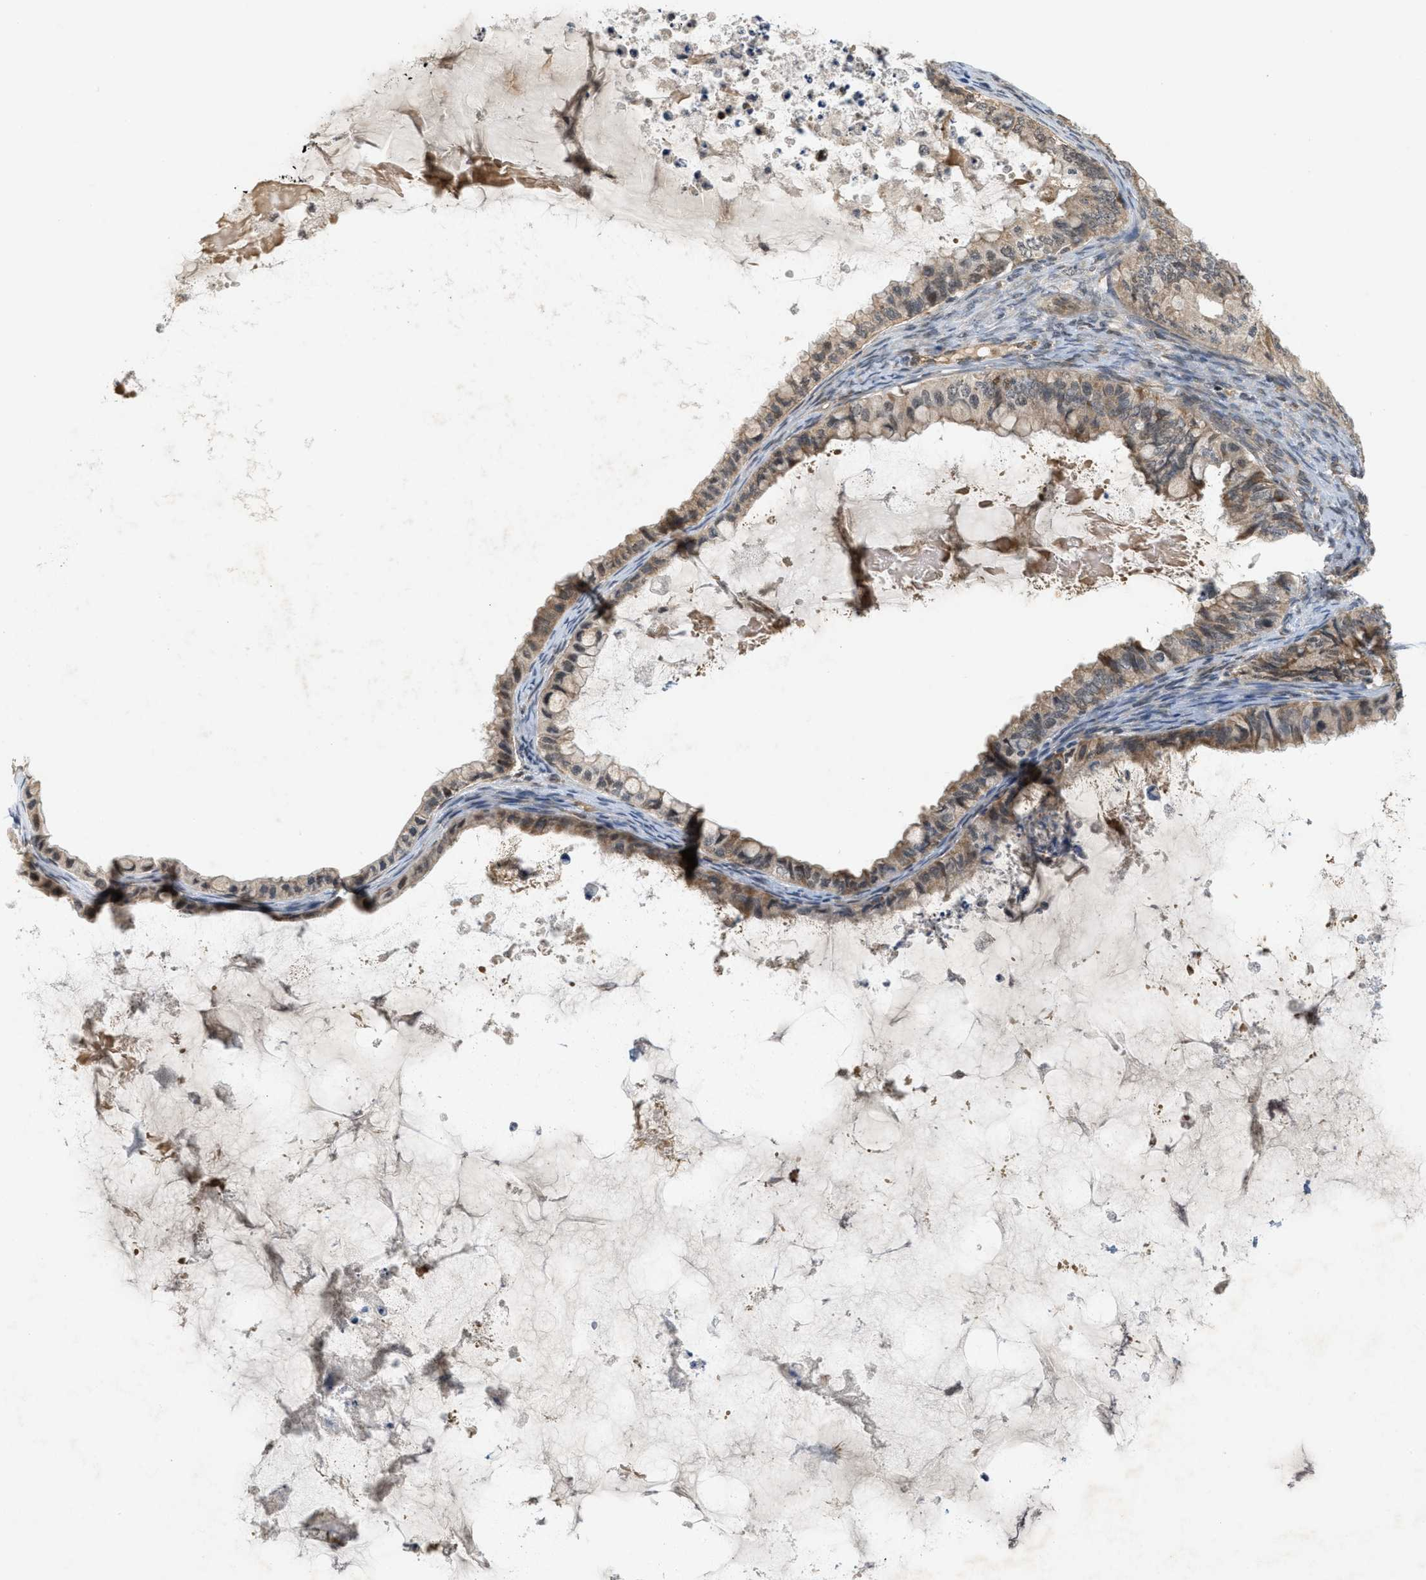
{"staining": {"intensity": "weak", "quantity": "<25%", "location": "cytoplasmic/membranous,nuclear"}, "tissue": "ovarian cancer", "cell_type": "Tumor cells", "image_type": "cancer", "snomed": [{"axis": "morphology", "description": "Cystadenocarcinoma, mucinous, NOS"}, {"axis": "topography", "description": "Ovary"}], "caption": "Tumor cells show no significant positivity in ovarian cancer.", "gene": "PRKD1", "patient": {"sex": "female", "age": 80}}